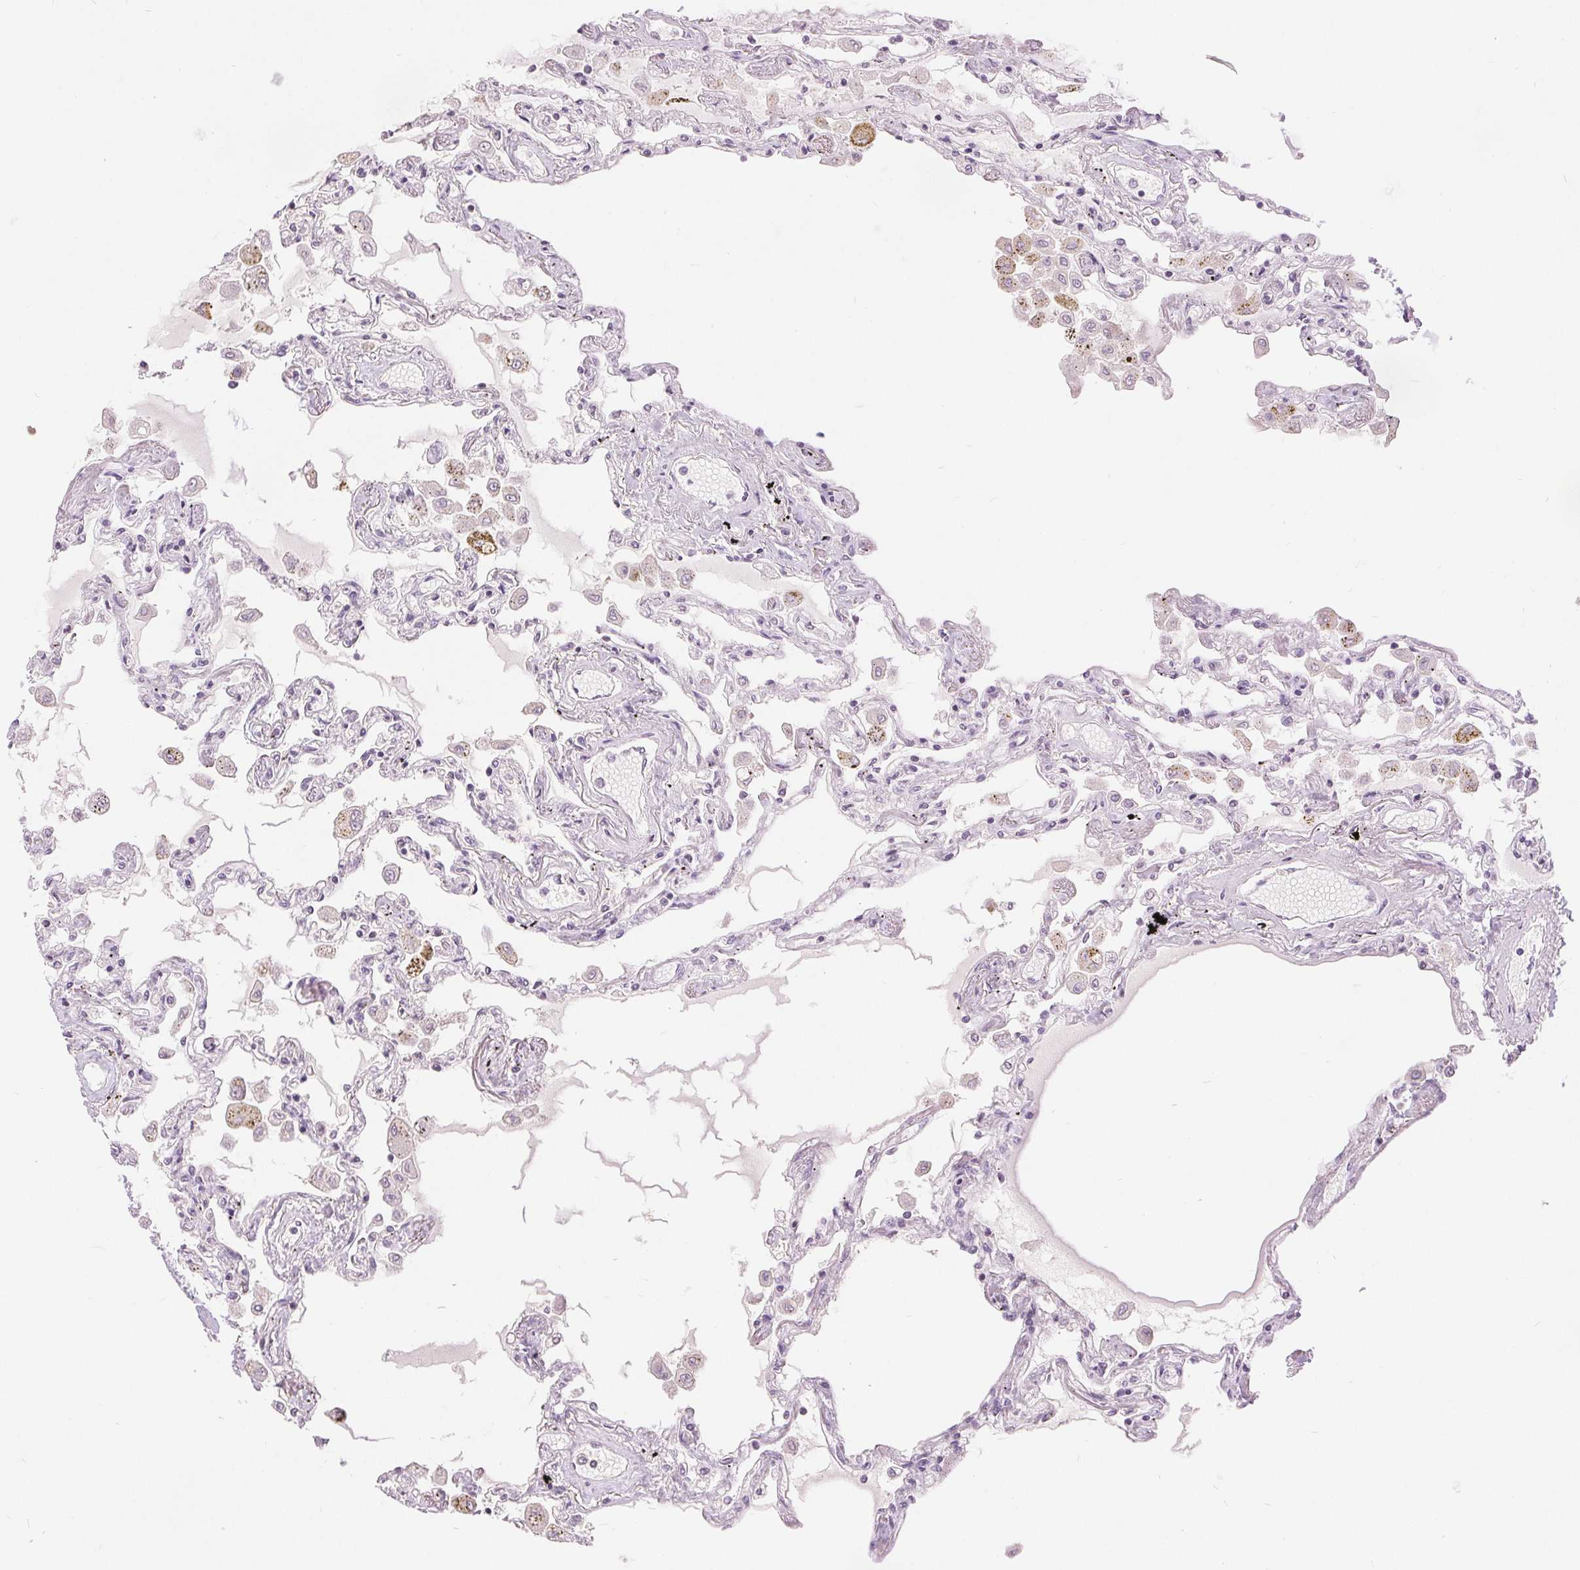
{"staining": {"intensity": "negative", "quantity": "none", "location": "none"}, "tissue": "lung", "cell_type": "Alveolar cells", "image_type": "normal", "snomed": [{"axis": "morphology", "description": "Normal tissue, NOS"}, {"axis": "morphology", "description": "Adenocarcinoma, NOS"}, {"axis": "topography", "description": "Cartilage tissue"}, {"axis": "topography", "description": "Lung"}], "caption": "Immunohistochemistry image of benign lung: human lung stained with DAB (3,3'-diaminobenzidine) exhibits no significant protein staining in alveolar cells.", "gene": "DSG3", "patient": {"sex": "female", "age": 67}}